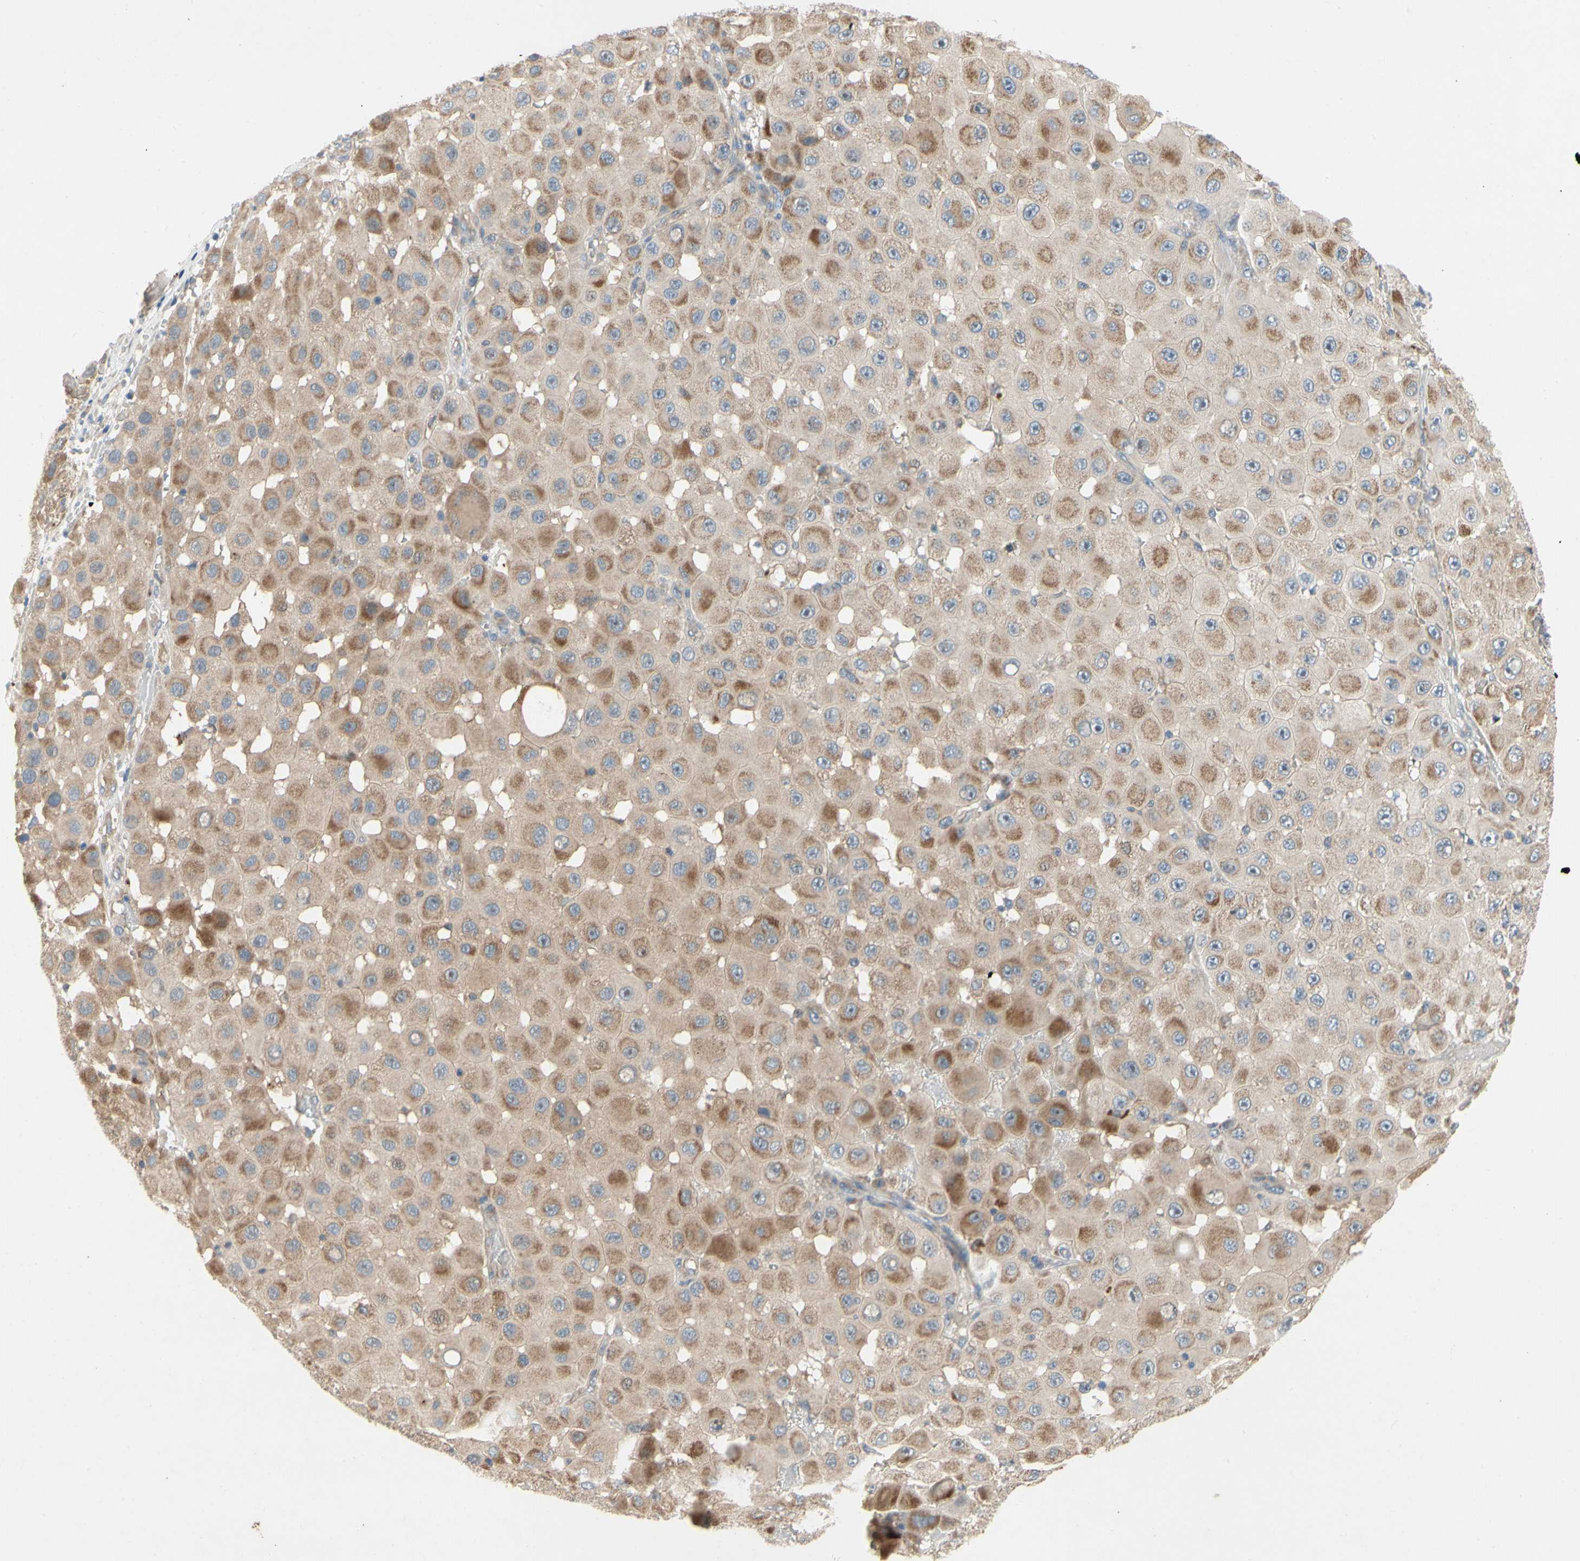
{"staining": {"intensity": "moderate", "quantity": "25%-75%", "location": "cytoplasmic/membranous"}, "tissue": "melanoma", "cell_type": "Tumor cells", "image_type": "cancer", "snomed": [{"axis": "morphology", "description": "Malignant melanoma, NOS"}, {"axis": "topography", "description": "Skin"}], "caption": "The immunohistochemical stain highlights moderate cytoplasmic/membranous positivity in tumor cells of melanoma tissue.", "gene": "KLHDC8B", "patient": {"sex": "female", "age": 81}}